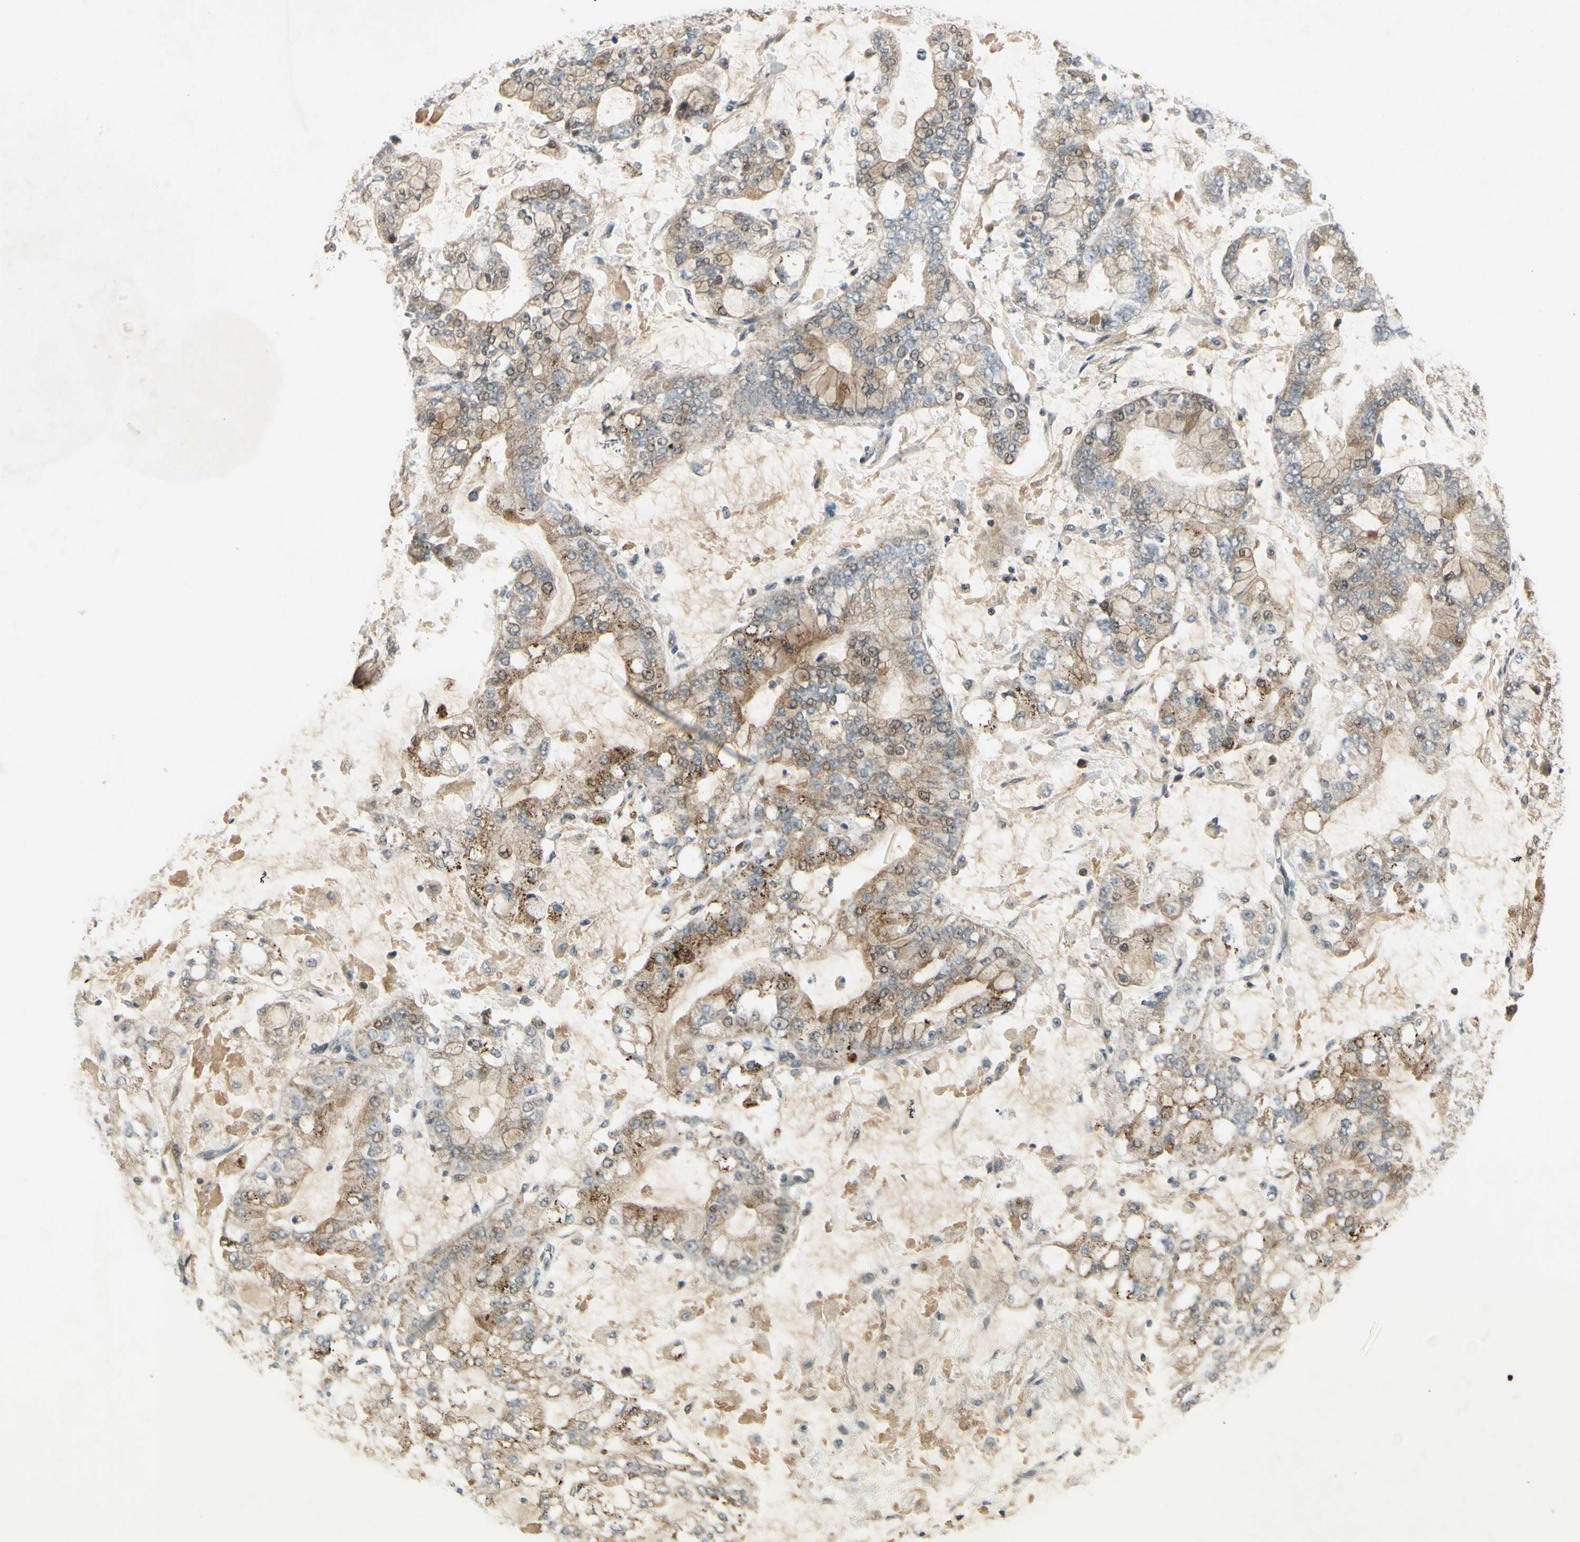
{"staining": {"intensity": "moderate", "quantity": "<25%", "location": "nuclear"}, "tissue": "stomach cancer", "cell_type": "Tumor cells", "image_type": "cancer", "snomed": [{"axis": "morphology", "description": "Normal tissue, NOS"}, {"axis": "morphology", "description": "Adenocarcinoma, NOS"}, {"axis": "topography", "description": "Stomach, upper"}, {"axis": "topography", "description": "Stomach"}], "caption": "Immunohistochemical staining of adenocarcinoma (stomach) demonstrates low levels of moderate nuclear positivity in about <25% of tumor cells.", "gene": "RAD18", "patient": {"sex": "male", "age": 76}}